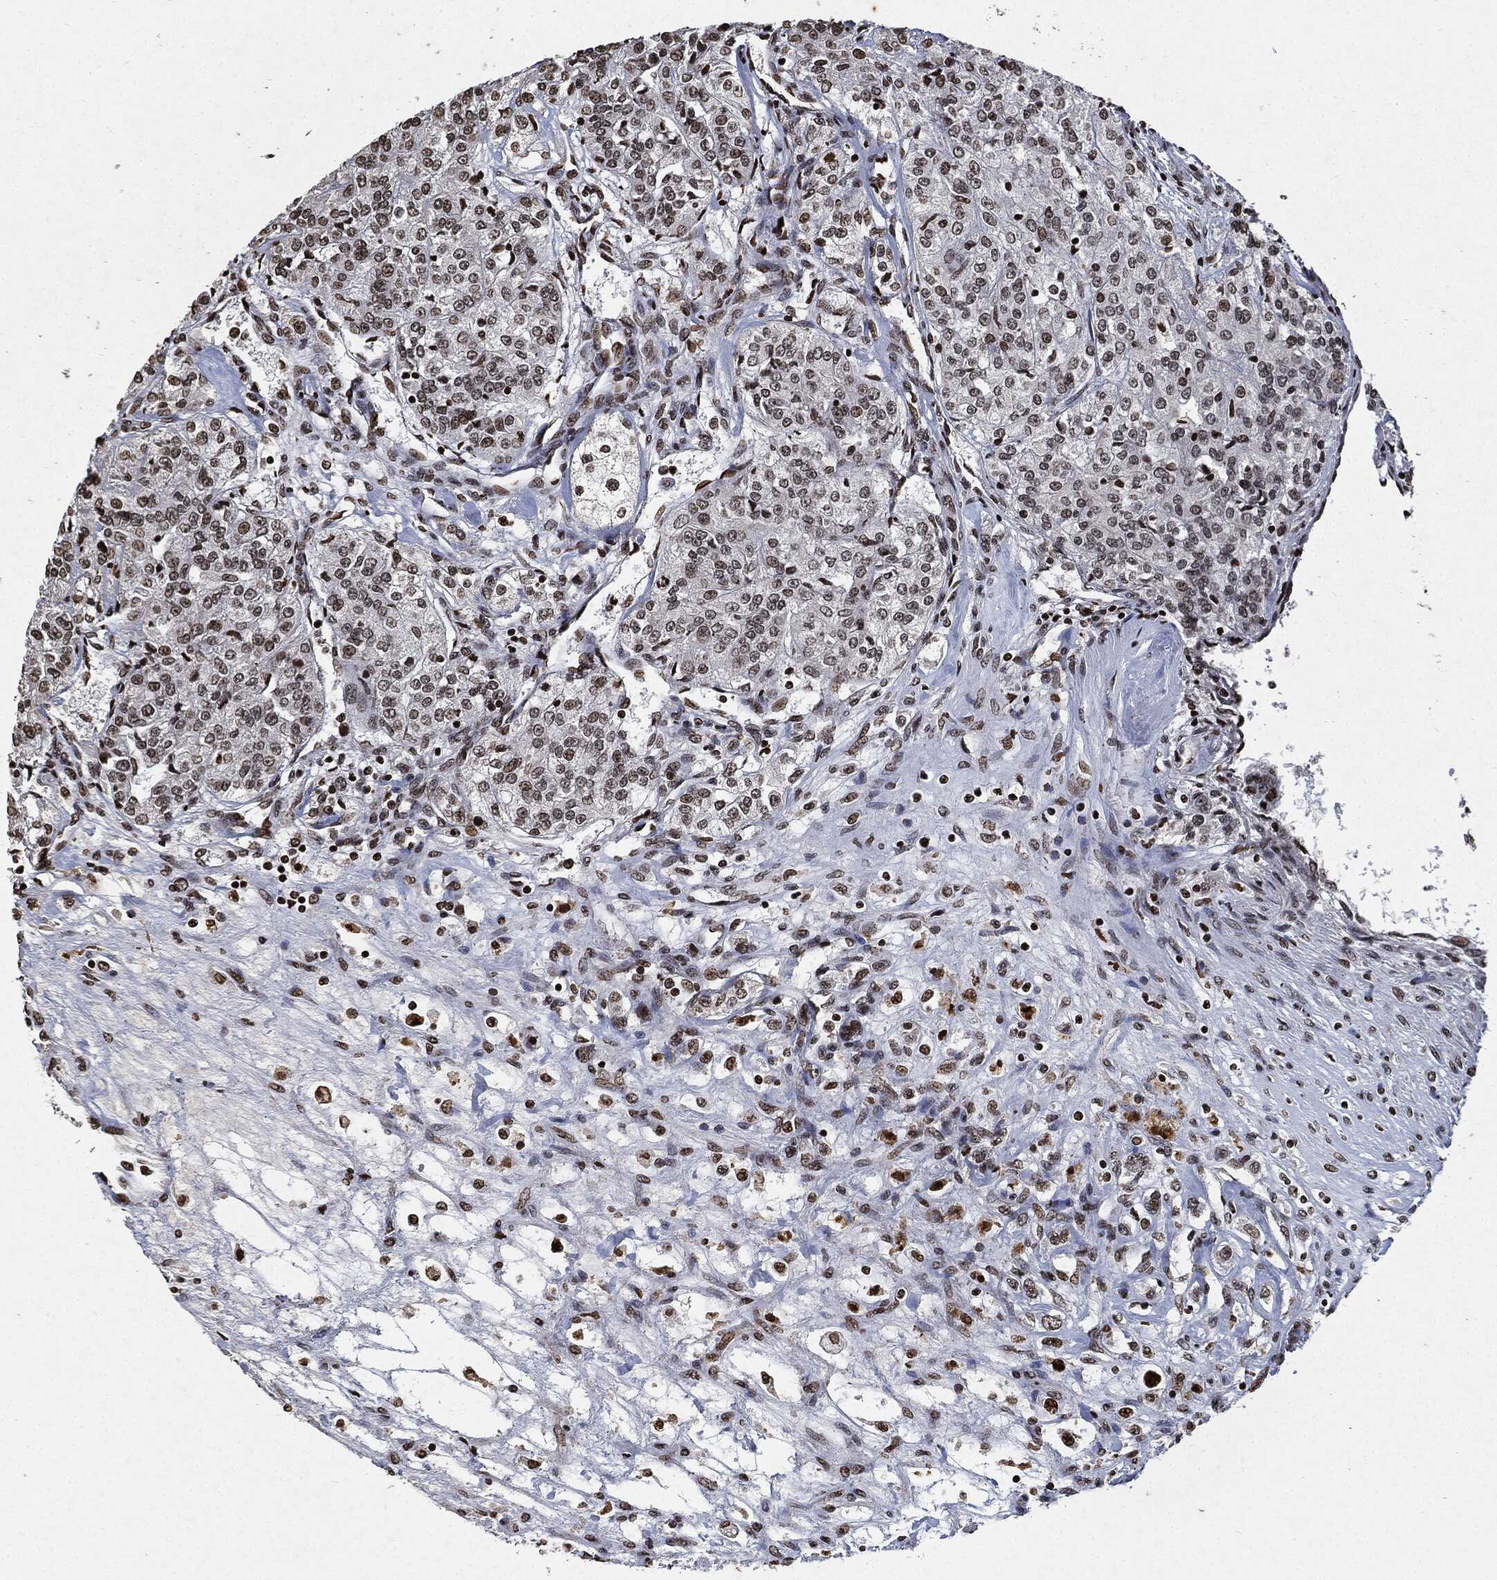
{"staining": {"intensity": "moderate", "quantity": "25%-75%", "location": "nuclear"}, "tissue": "renal cancer", "cell_type": "Tumor cells", "image_type": "cancer", "snomed": [{"axis": "morphology", "description": "Adenocarcinoma, NOS"}, {"axis": "topography", "description": "Kidney"}], "caption": "A photomicrograph of renal adenocarcinoma stained for a protein exhibits moderate nuclear brown staining in tumor cells.", "gene": "JUN", "patient": {"sex": "female", "age": 63}}